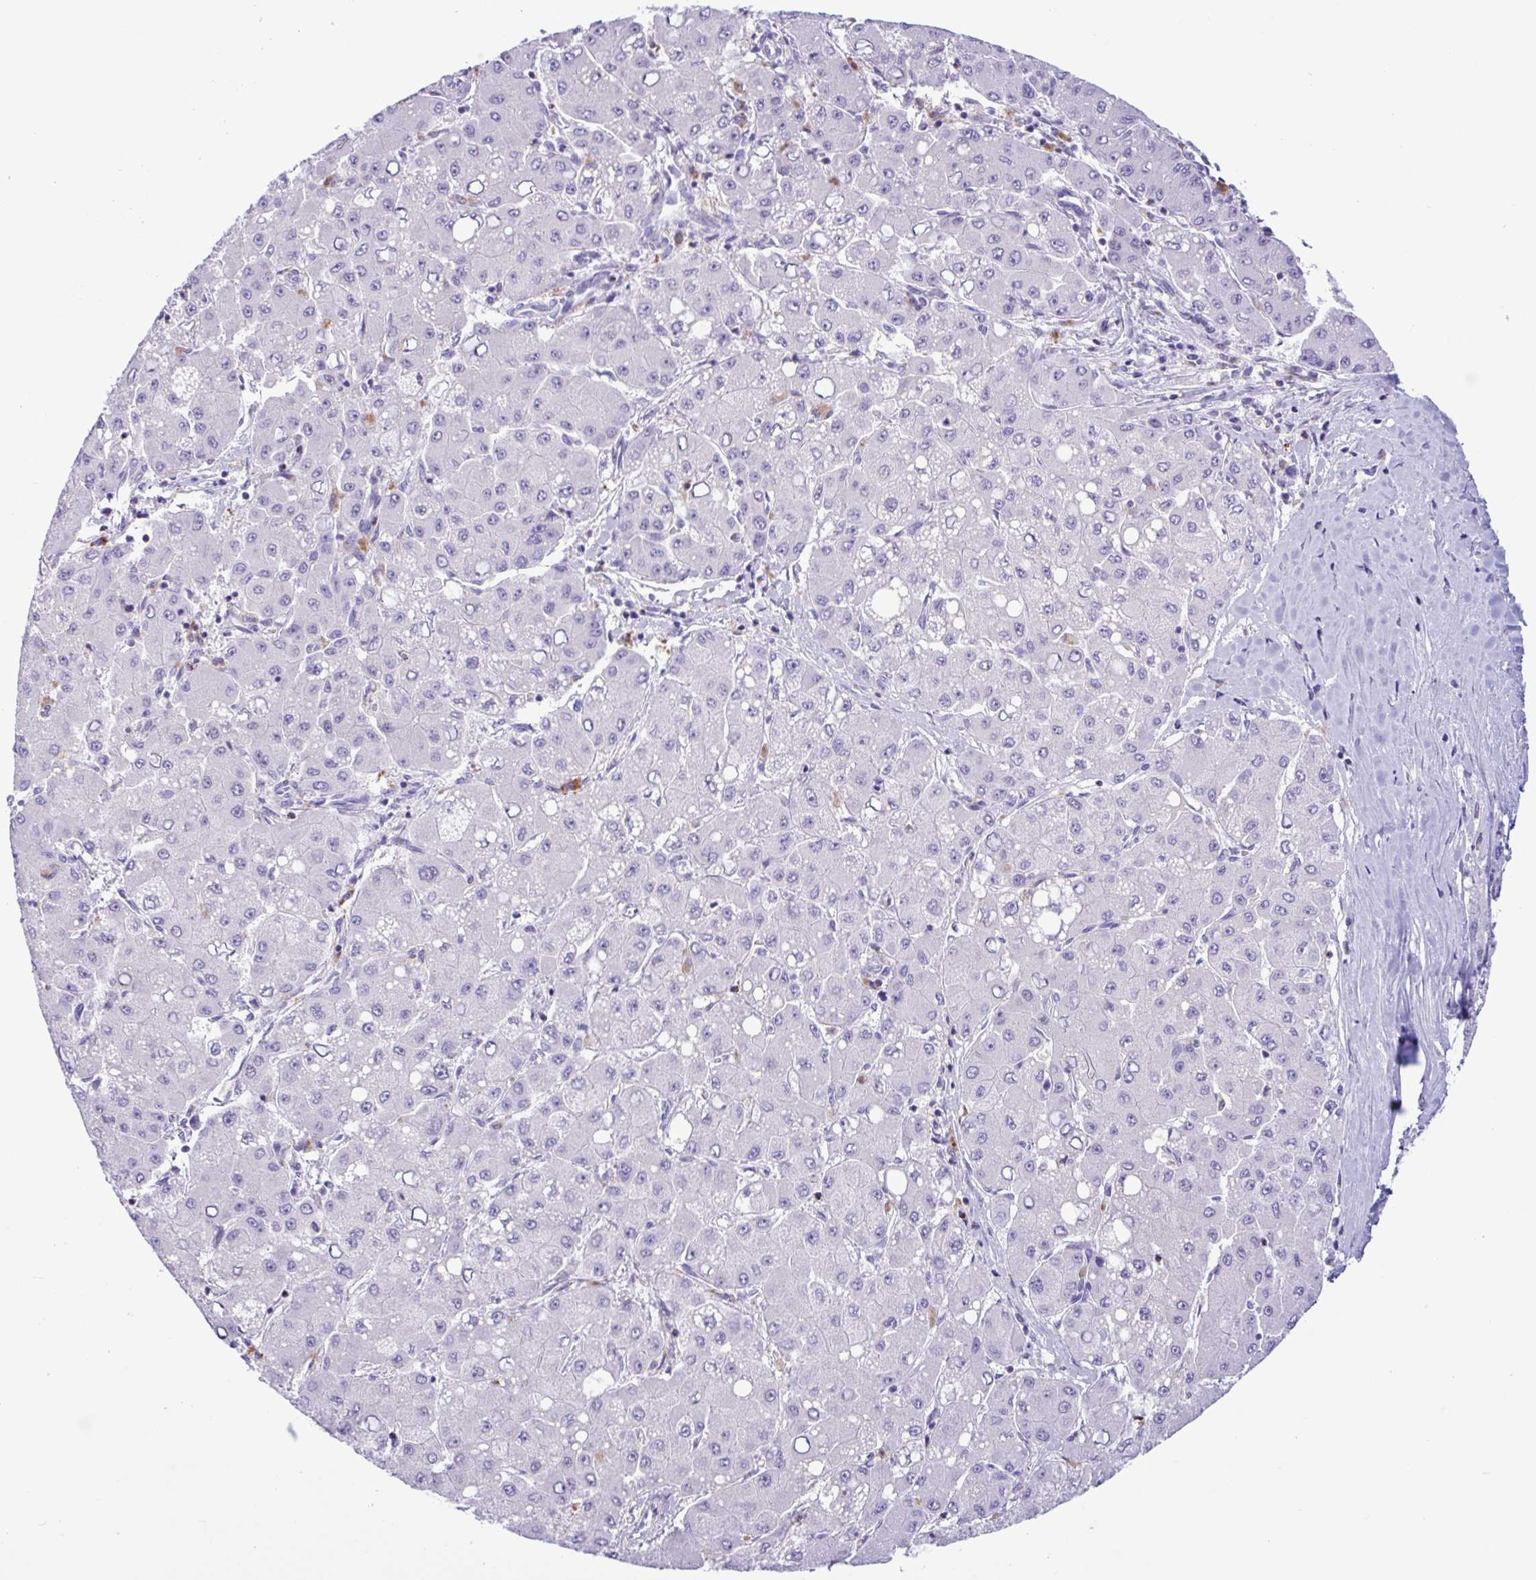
{"staining": {"intensity": "negative", "quantity": "none", "location": "none"}, "tissue": "liver cancer", "cell_type": "Tumor cells", "image_type": "cancer", "snomed": [{"axis": "morphology", "description": "Carcinoma, Hepatocellular, NOS"}, {"axis": "topography", "description": "Liver"}], "caption": "This is an immunohistochemistry micrograph of human liver cancer. There is no positivity in tumor cells.", "gene": "XCL1", "patient": {"sex": "male", "age": 40}}